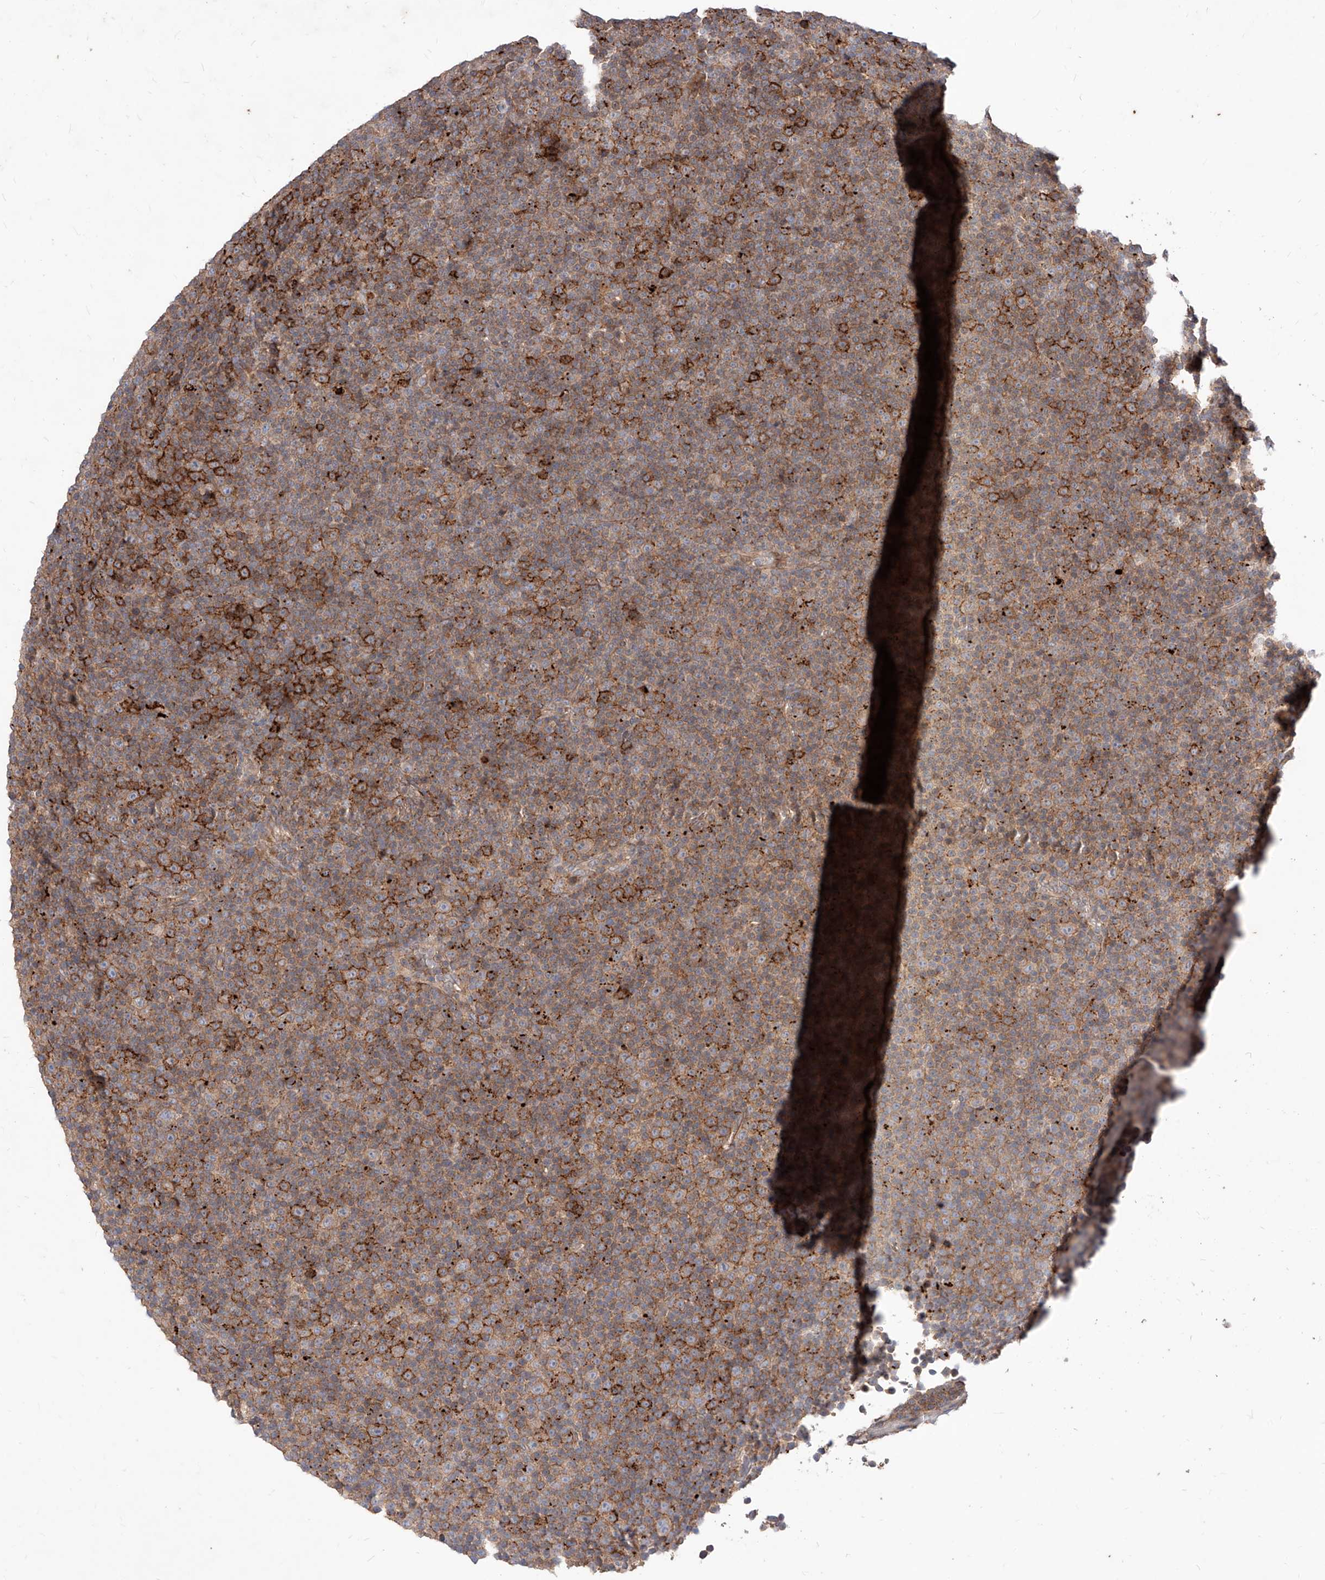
{"staining": {"intensity": "strong", "quantity": "25%-75%", "location": "cytoplasmic/membranous"}, "tissue": "lymphoma", "cell_type": "Tumor cells", "image_type": "cancer", "snomed": [{"axis": "morphology", "description": "Malignant lymphoma, non-Hodgkin's type, Low grade"}, {"axis": "topography", "description": "Lymph node"}], "caption": "The immunohistochemical stain highlights strong cytoplasmic/membranous staining in tumor cells of lymphoma tissue.", "gene": "TSNAX", "patient": {"sex": "female", "age": 67}}